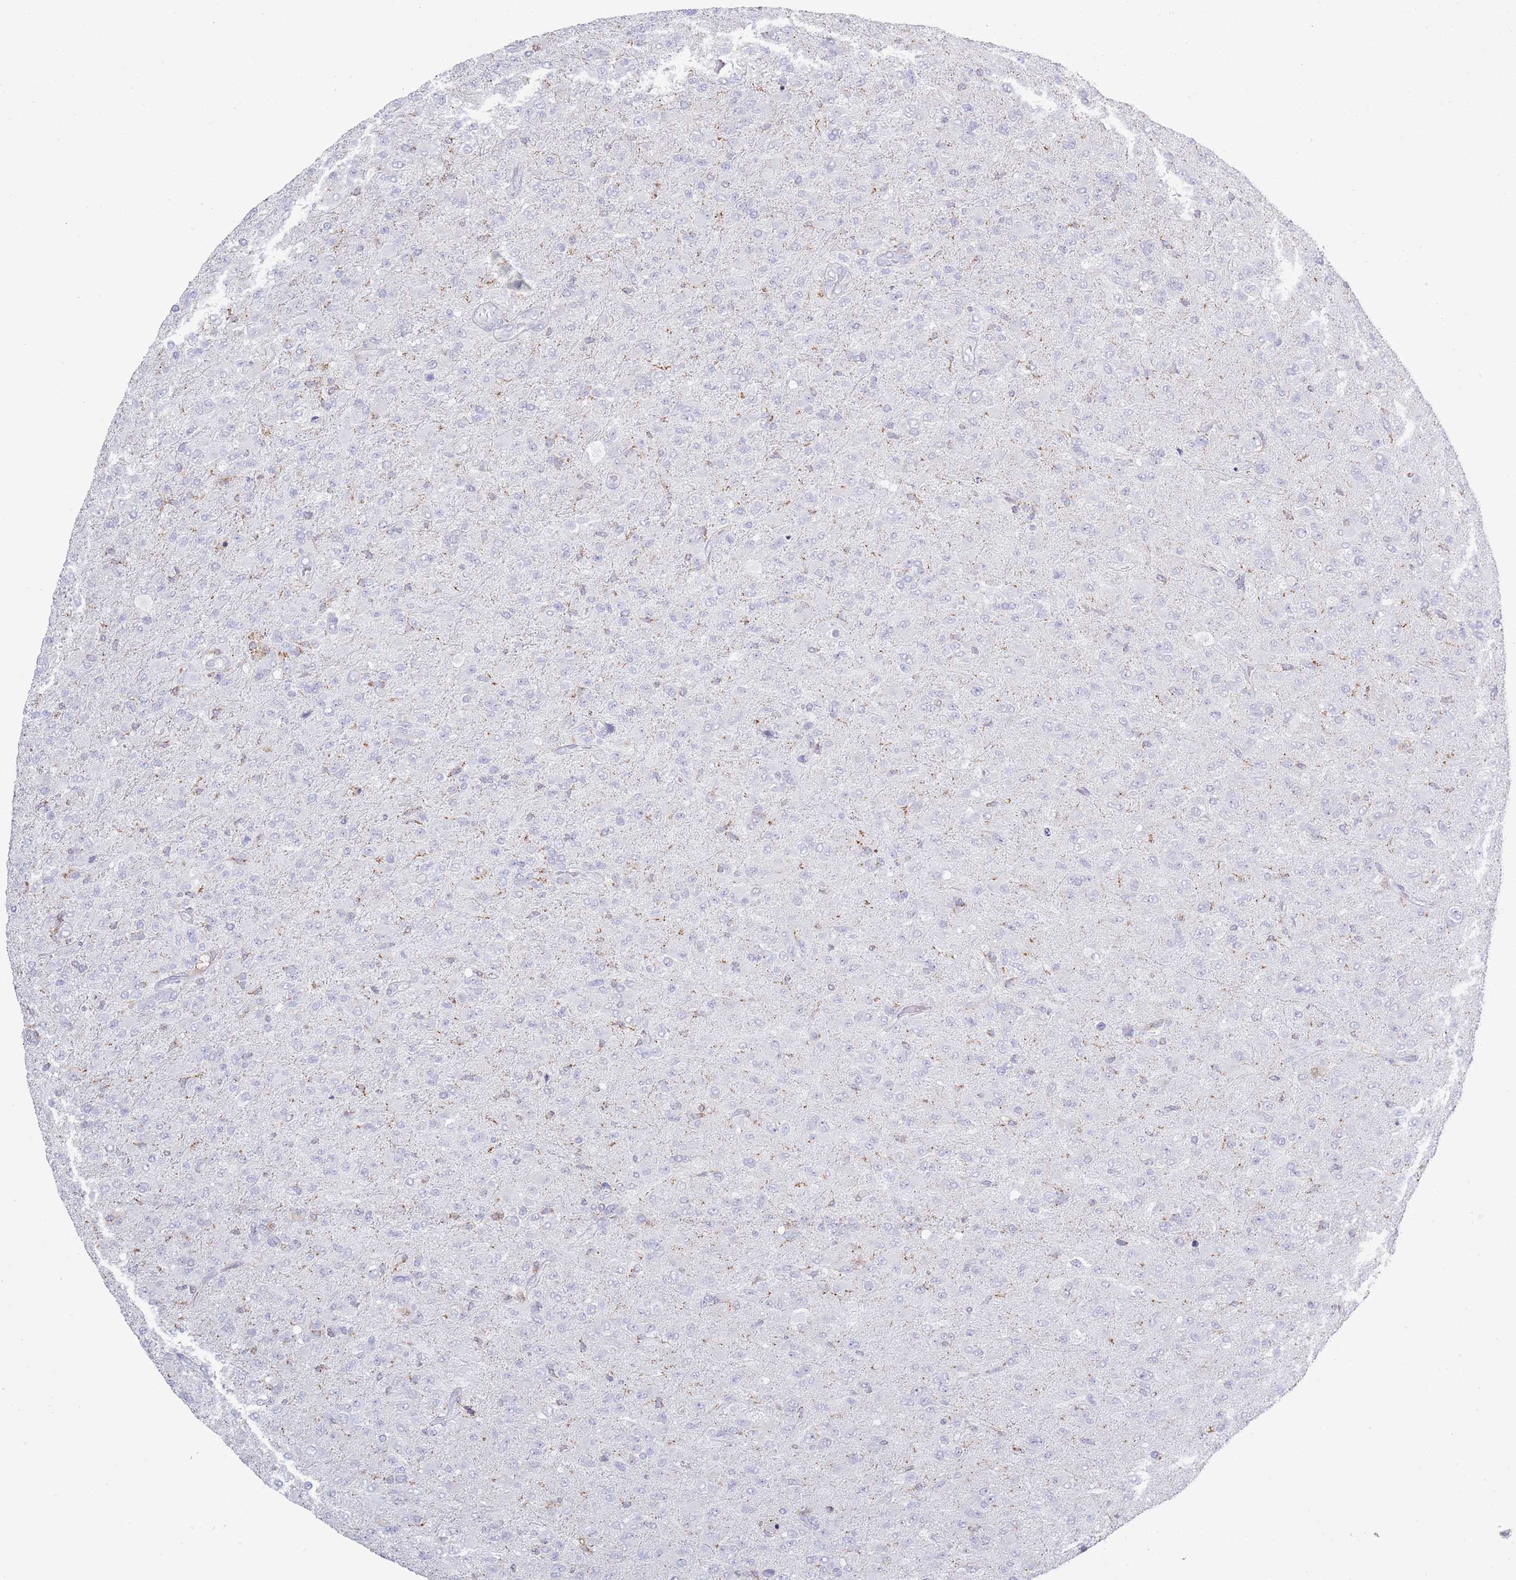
{"staining": {"intensity": "negative", "quantity": "none", "location": "none"}, "tissue": "glioma", "cell_type": "Tumor cells", "image_type": "cancer", "snomed": [{"axis": "morphology", "description": "Glioma, malignant, Low grade"}, {"axis": "topography", "description": "Brain"}], "caption": "Tumor cells show no significant positivity in malignant glioma (low-grade). The staining is performed using DAB brown chromogen with nuclei counter-stained in using hematoxylin.", "gene": "LPXN", "patient": {"sex": "male", "age": 65}}